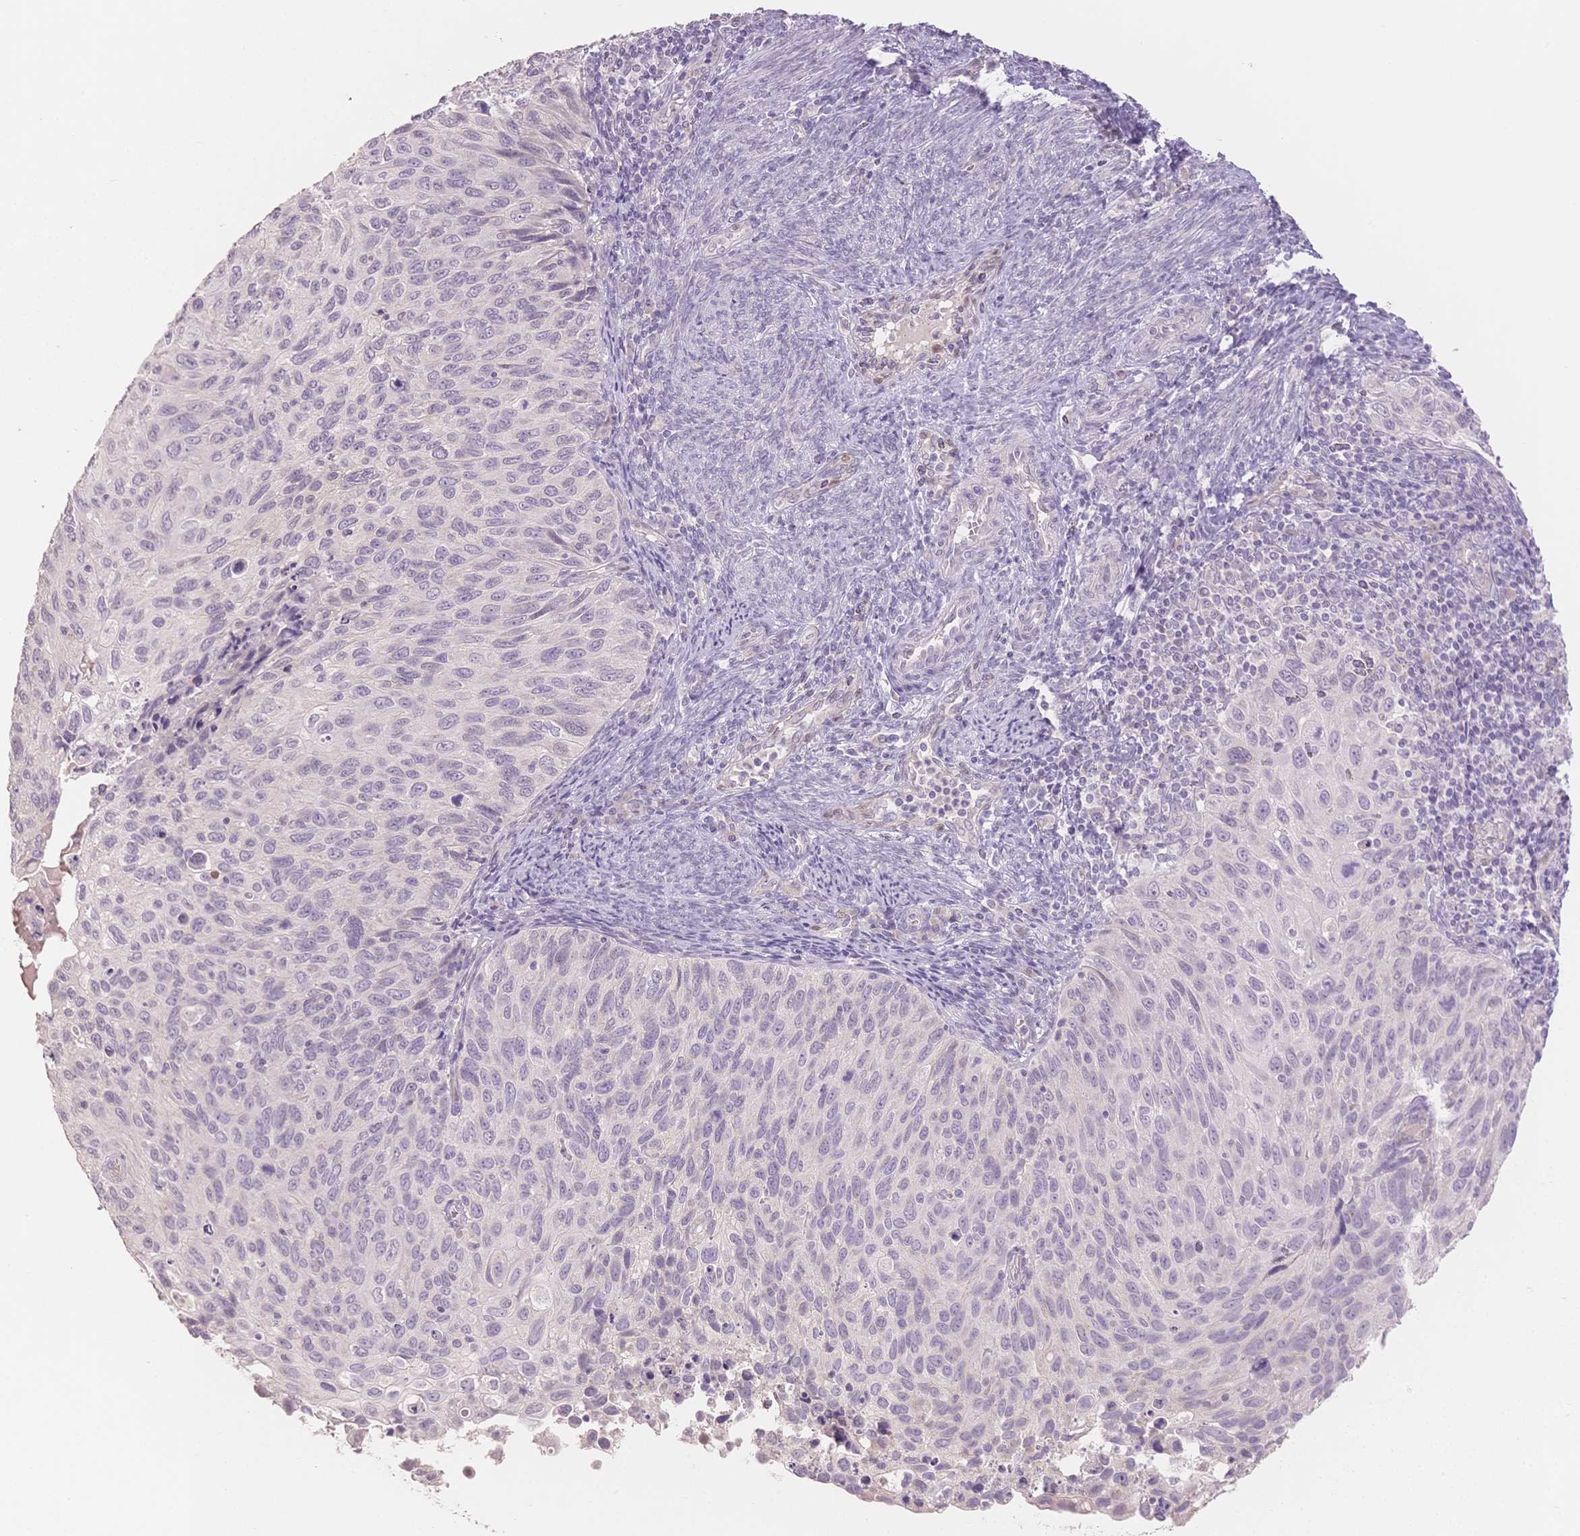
{"staining": {"intensity": "negative", "quantity": "none", "location": "none"}, "tissue": "cervical cancer", "cell_type": "Tumor cells", "image_type": "cancer", "snomed": [{"axis": "morphology", "description": "Squamous cell carcinoma, NOS"}, {"axis": "topography", "description": "Cervix"}], "caption": "Immunohistochemistry histopathology image of neoplastic tissue: human cervical cancer (squamous cell carcinoma) stained with DAB shows no significant protein expression in tumor cells.", "gene": "SUV39H2", "patient": {"sex": "female", "age": 70}}